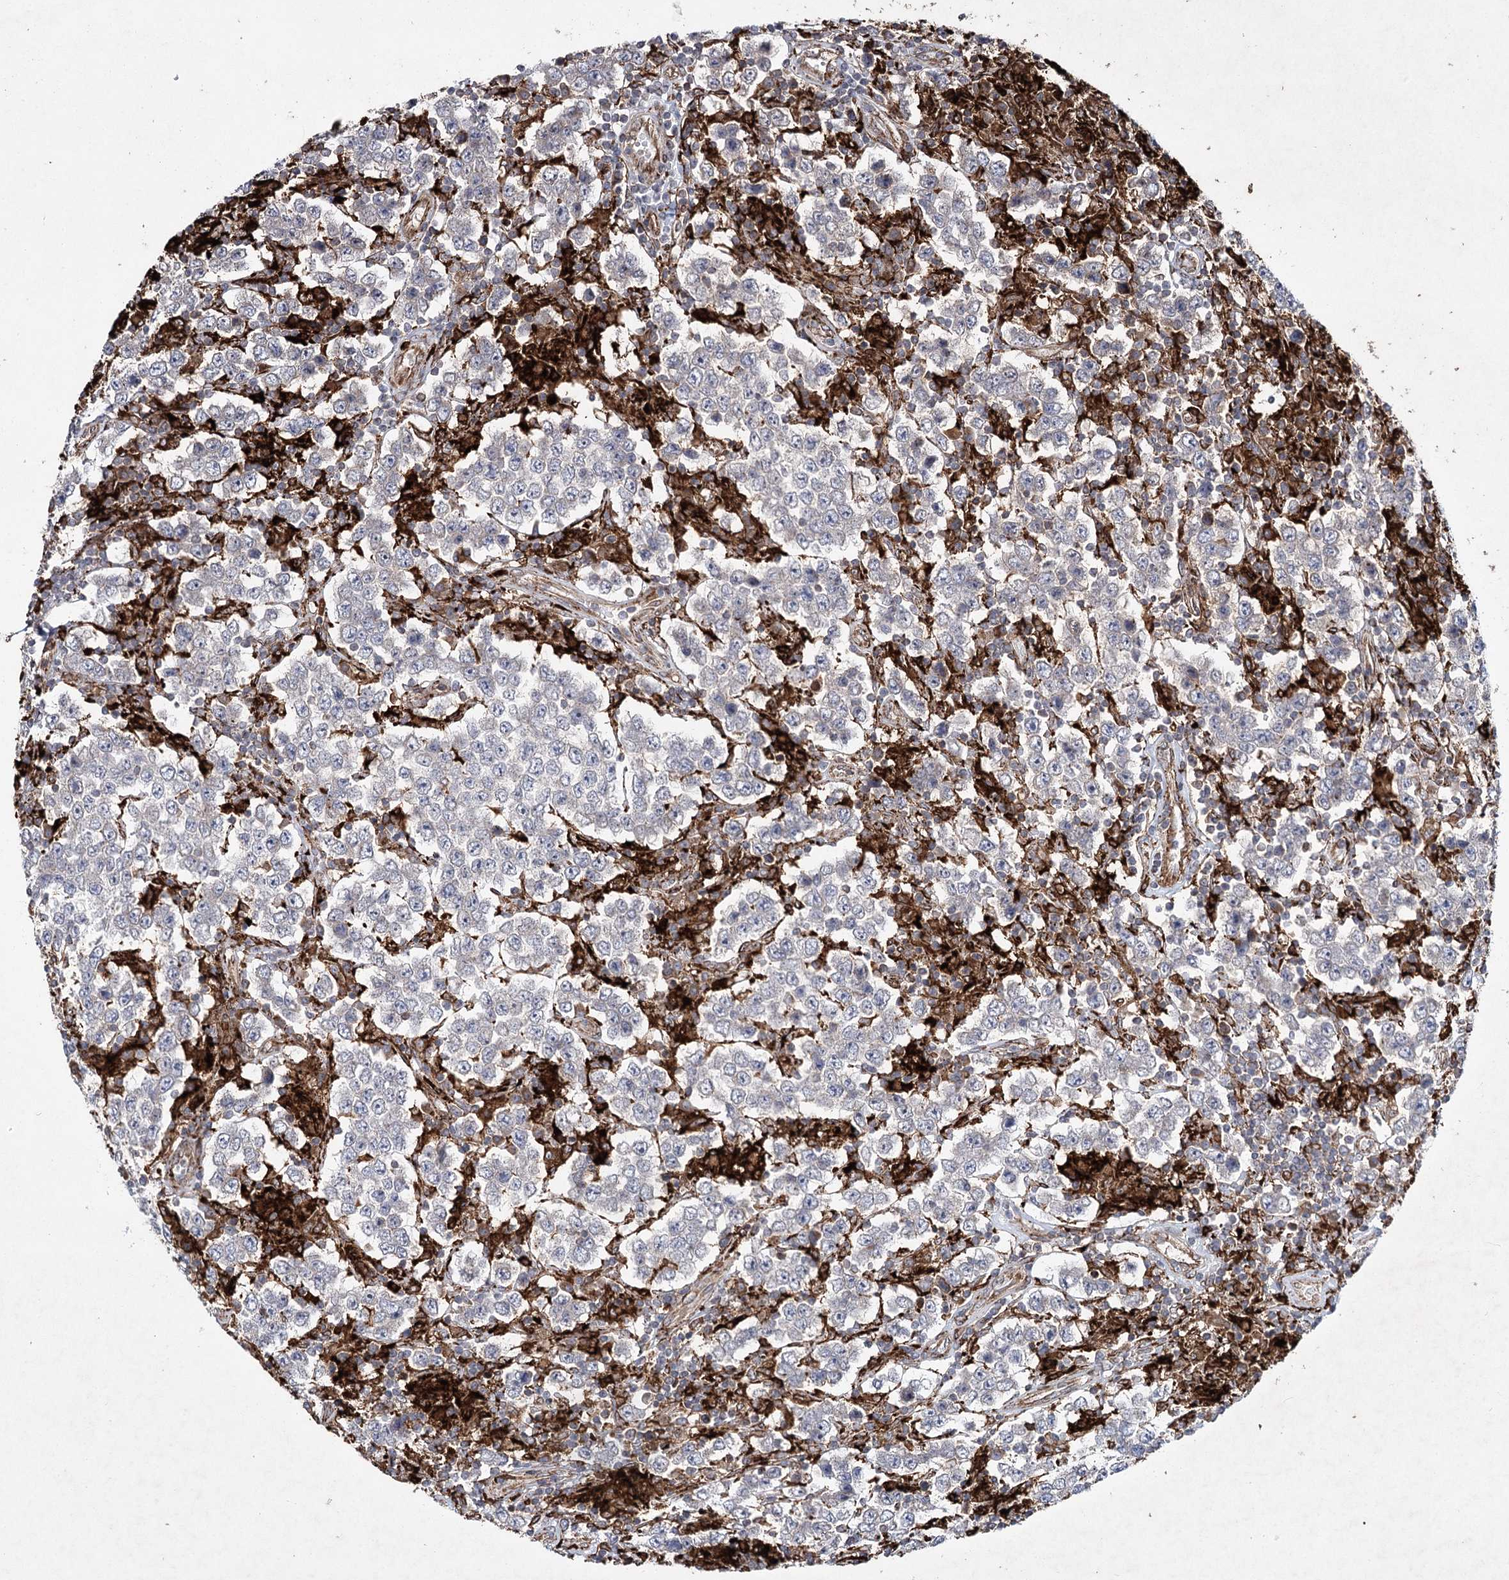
{"staining": {"intensity": "negative", "quantity": "none", "location": "none"}, "tissue": "testis cancer", "cell_type": "Tumor cells", "image_type": "cancer", "snomed": [{"axis": "morphology", "description": "Normal tissue, NOS"}, {"axis": "morphology", "description": "Urothelial carcinoma, High grade"}, {"axis": "morphology", "description": "Seminoma, NOS"}, {"axis": "morphology", "description": "Carcinoma, Embryonal, NOS"}, {"axis": "topography", "description": "Urinary bladder"}, {"axis": "topography", "description": "Testis"}], "caption": "Immunohistochemistry of testis cancer (urothelial carcinoma (high-grade)) displays no expression in tumor cells.", "gene": "DCUN1D4", "patient": {"sex": "male", "age": 41}}